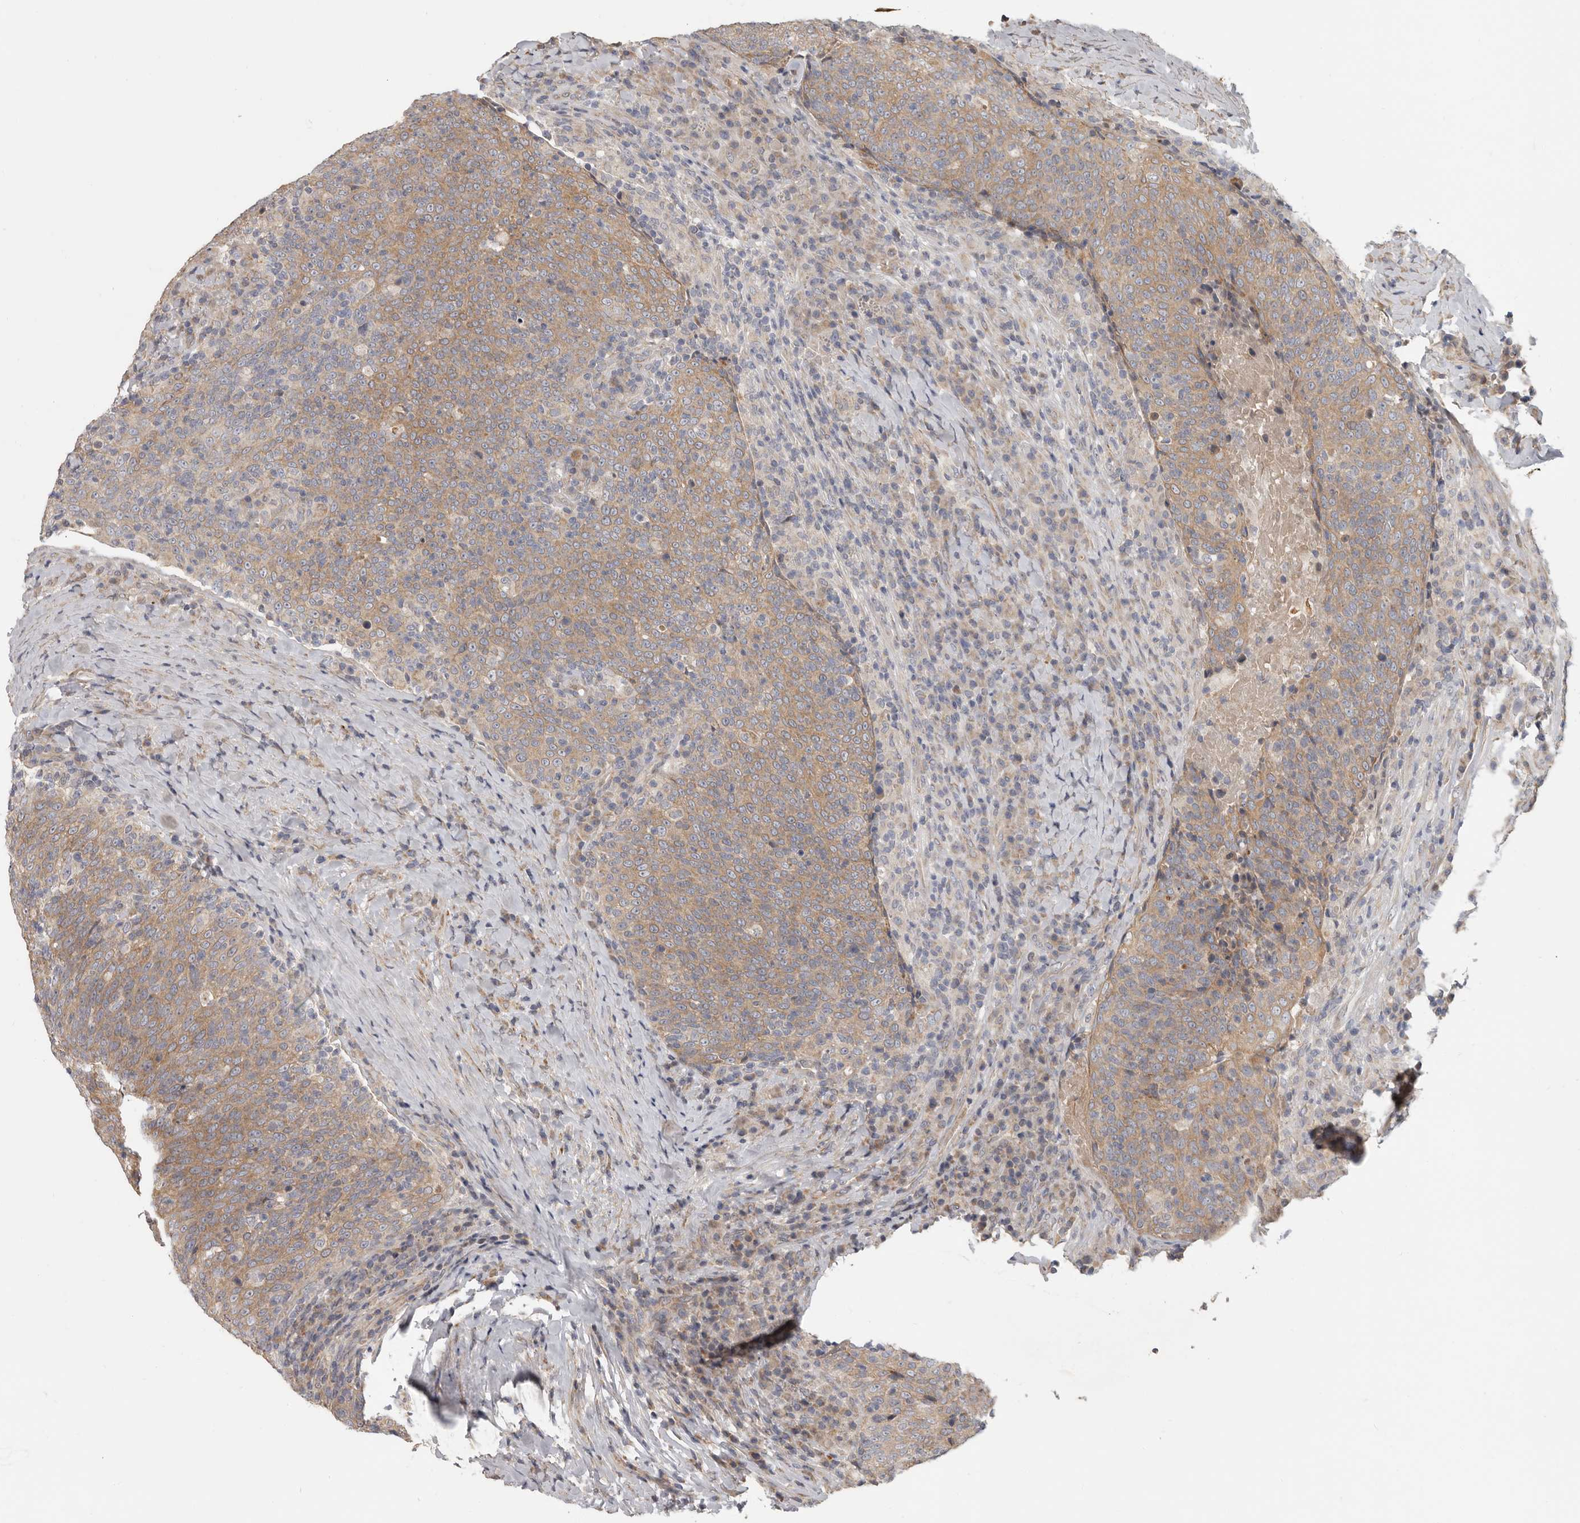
{"staining": {"intensity": "moderate", "quantity": ">75%", "location": "cytoplasmic/membranous"}, "tissue": "head and neck cancer", "cell_type": "Tumor cells", "image_type": "cancer", "snomed": [{"axis": "morphology", "description": "Squamous cell carcinoma, NOS"}, {"axis": "morphology", "description": "Squamous cell carcinoma, metastatic, NOS"}, {"axis": "topography", "description": "Lymph node"}, {"axis": "topography", "description": "Head-Neck"}], "caption": "Head and neck cancer stained for a protein shows moderate cytoplasmic/membranous positivity in tumor cells.", "gene": "UNK", "patient": {"sex": "male", "age": 62}}